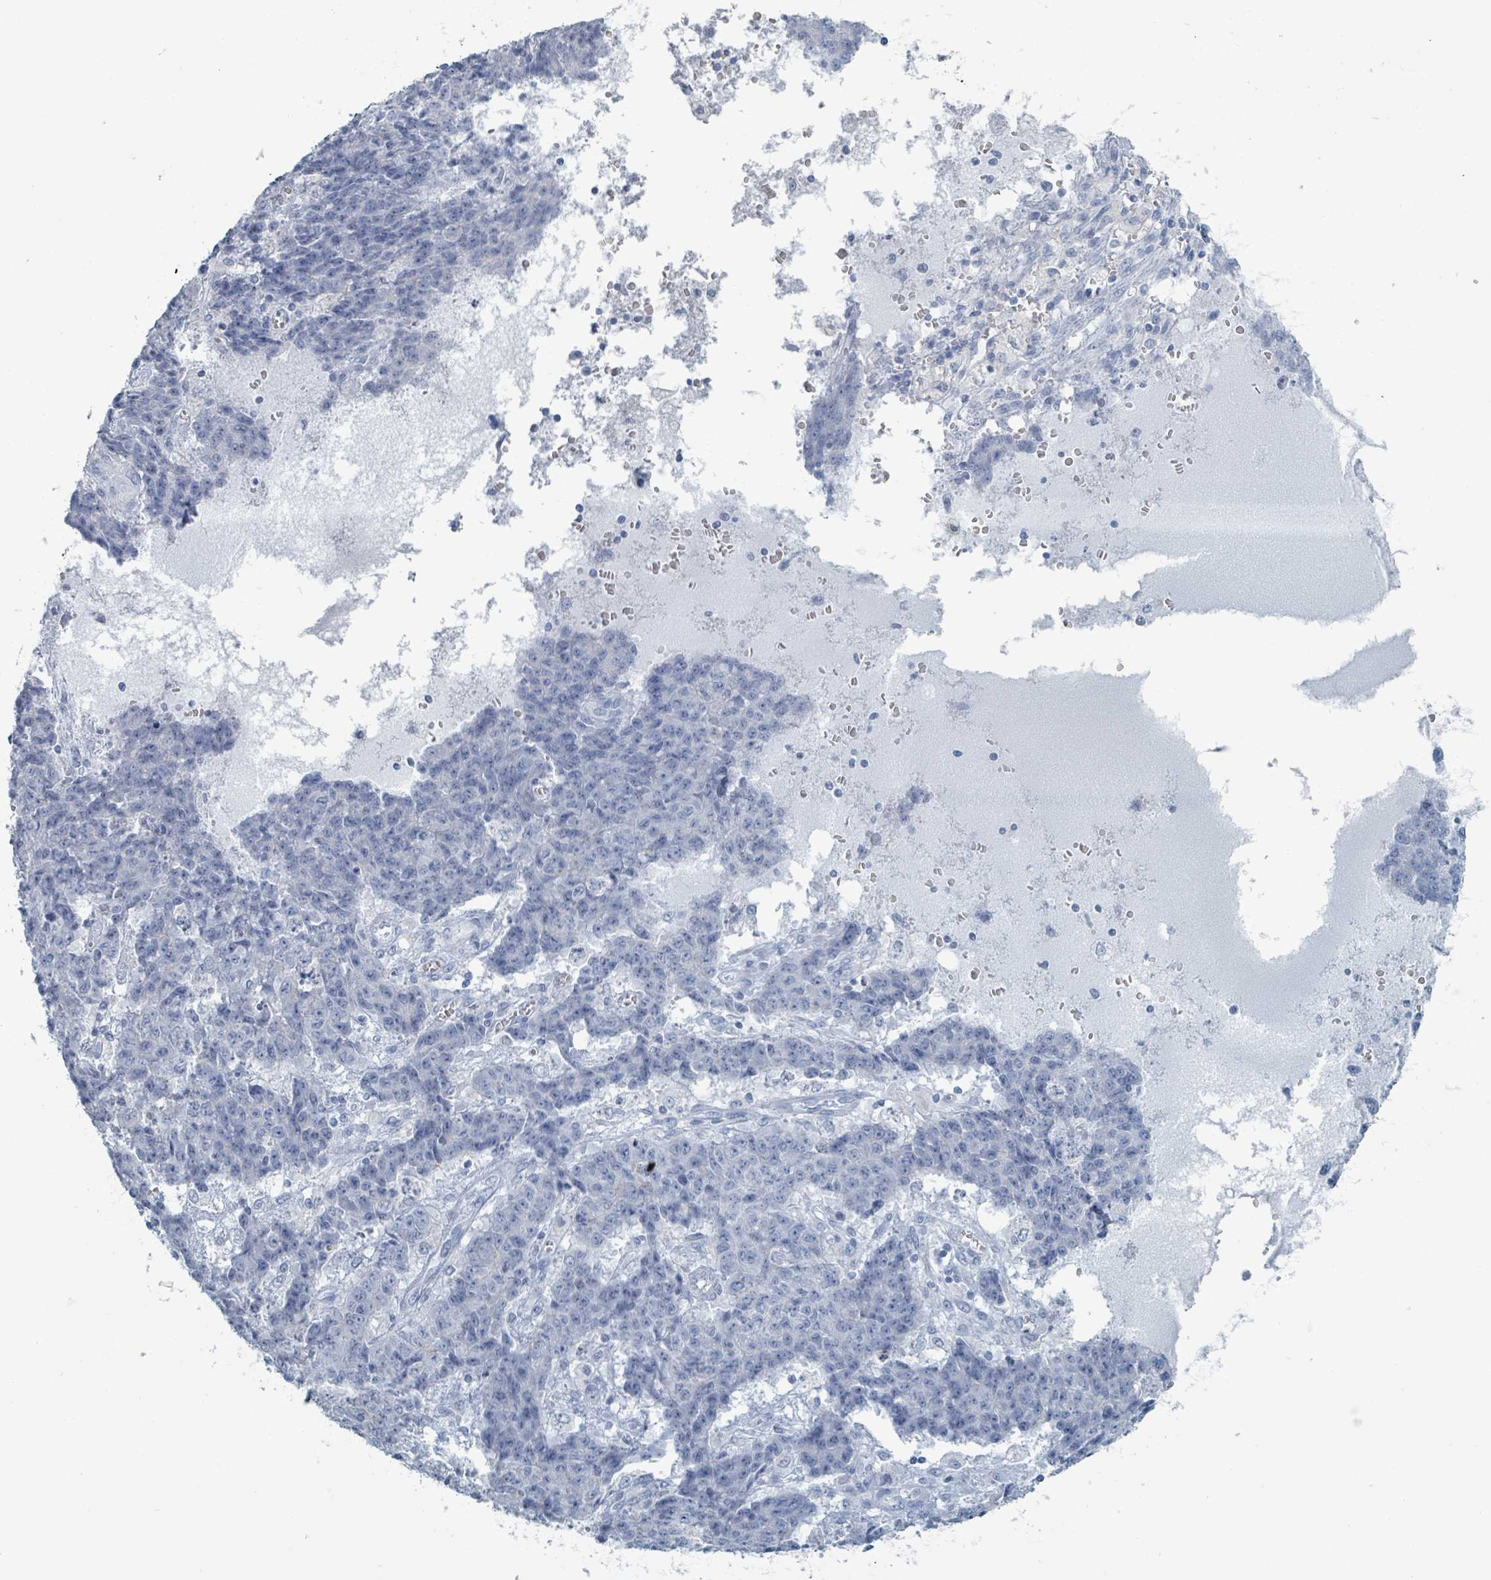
{"staining": {"intensity": "negative", "quantity": "none", "location": "none"}, "tissue": "ovarian cancer", "cell_type": "Tumor cells", "image_type": "cancer", "snomed": [{"axis": "morphology", "description": "Carcinoma, endometroid"}, {"axis": "topography", "description": "Ovary"}], "caption": "This image is of endometroid carcinoma (ovarian) stained with immunohistochemistry to label a protein in brown with the nuclei are counter-stained blue. There is no staining in tumor cells.", "gene": "HEATR5A", "patient": {"sex": "female", "age": 42}}